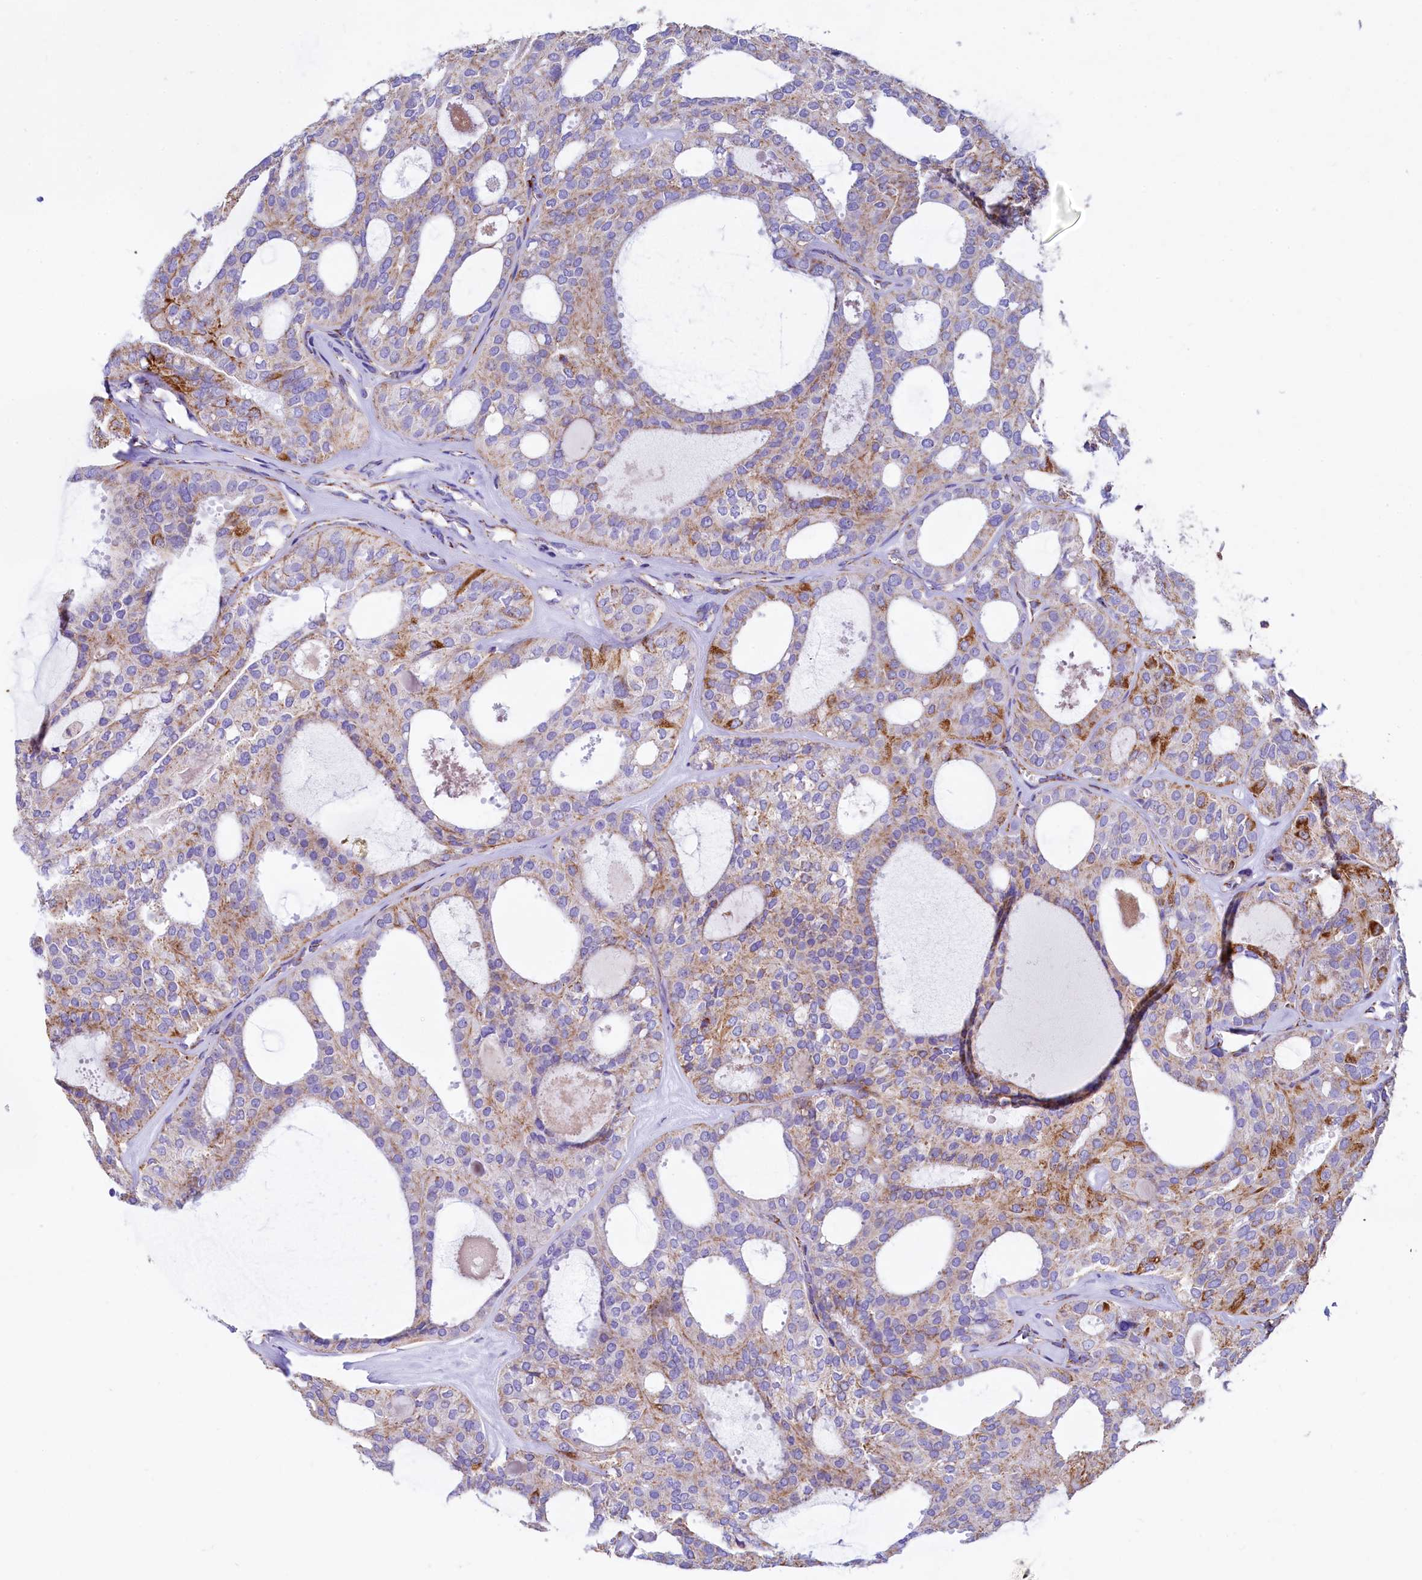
{"staining": {"intensity": "moderate", "quantity": "<25%", "location": "cytoplasmic/membranous"}, "tissue": "thyroid cancer", "cell_type": "Tumor cells", "image_type": "cancer", "snomed": [{"axis": "morphology", "description": "Follicular adenoma carcinoma, NOS"}, {"axis": "topography", "description": "Thyroid gland"}], "caption": "Tumor cells exhibit low levels of moderate cytoplasmic/membranous positivity in approximately <25% of cells in thyroid cancer. Using DAB (3,3'-diaminobenzidine) (brown) and hematoxylin (blue) stains, captured at high magnification using brightfield microscopy.", "gene": "IDH3A", "patient": {"sex": "male", "age": 75}}